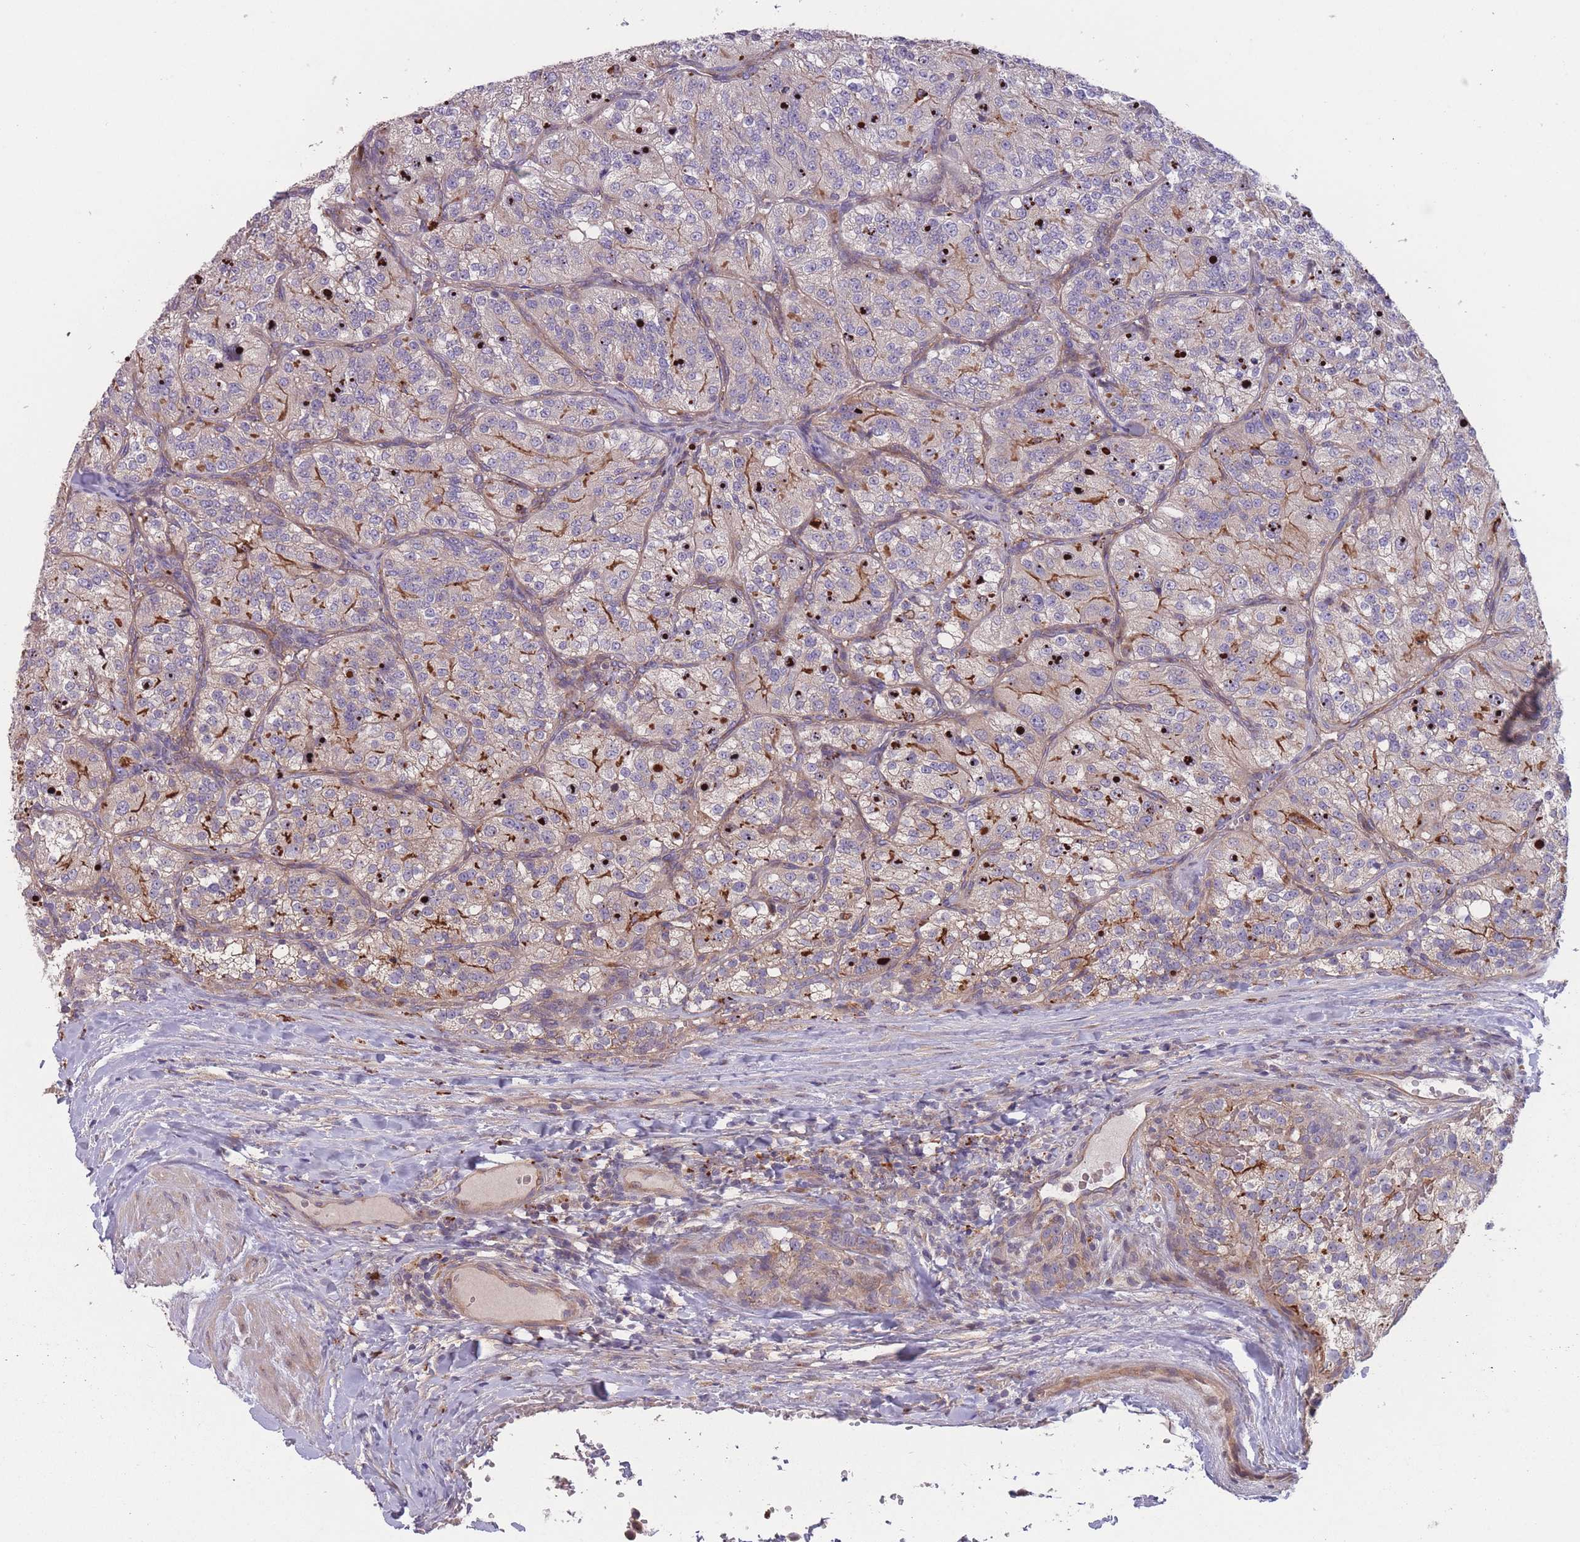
{"staining": {"intensity": "weak", "quantity": "25%-75%", "location": "cytoplasmic/membranous"}, "tissue": "renal cancer", "cell_type": "Tumor cells", "image_type": "cancer", "snomed": [{"axis": "morphology", "description": "Adenocarcinoma, NOS"}, {"axis": "topography", "description": "Kidney"}], "caption": "A brown stain highlights weak cytoplasmic/membranous positivity of a protein in human renal cancer (adenocarcinoma) tumor cells.", "gene": "ITPKC", "patient": {"sex": "female", "age": 63}}